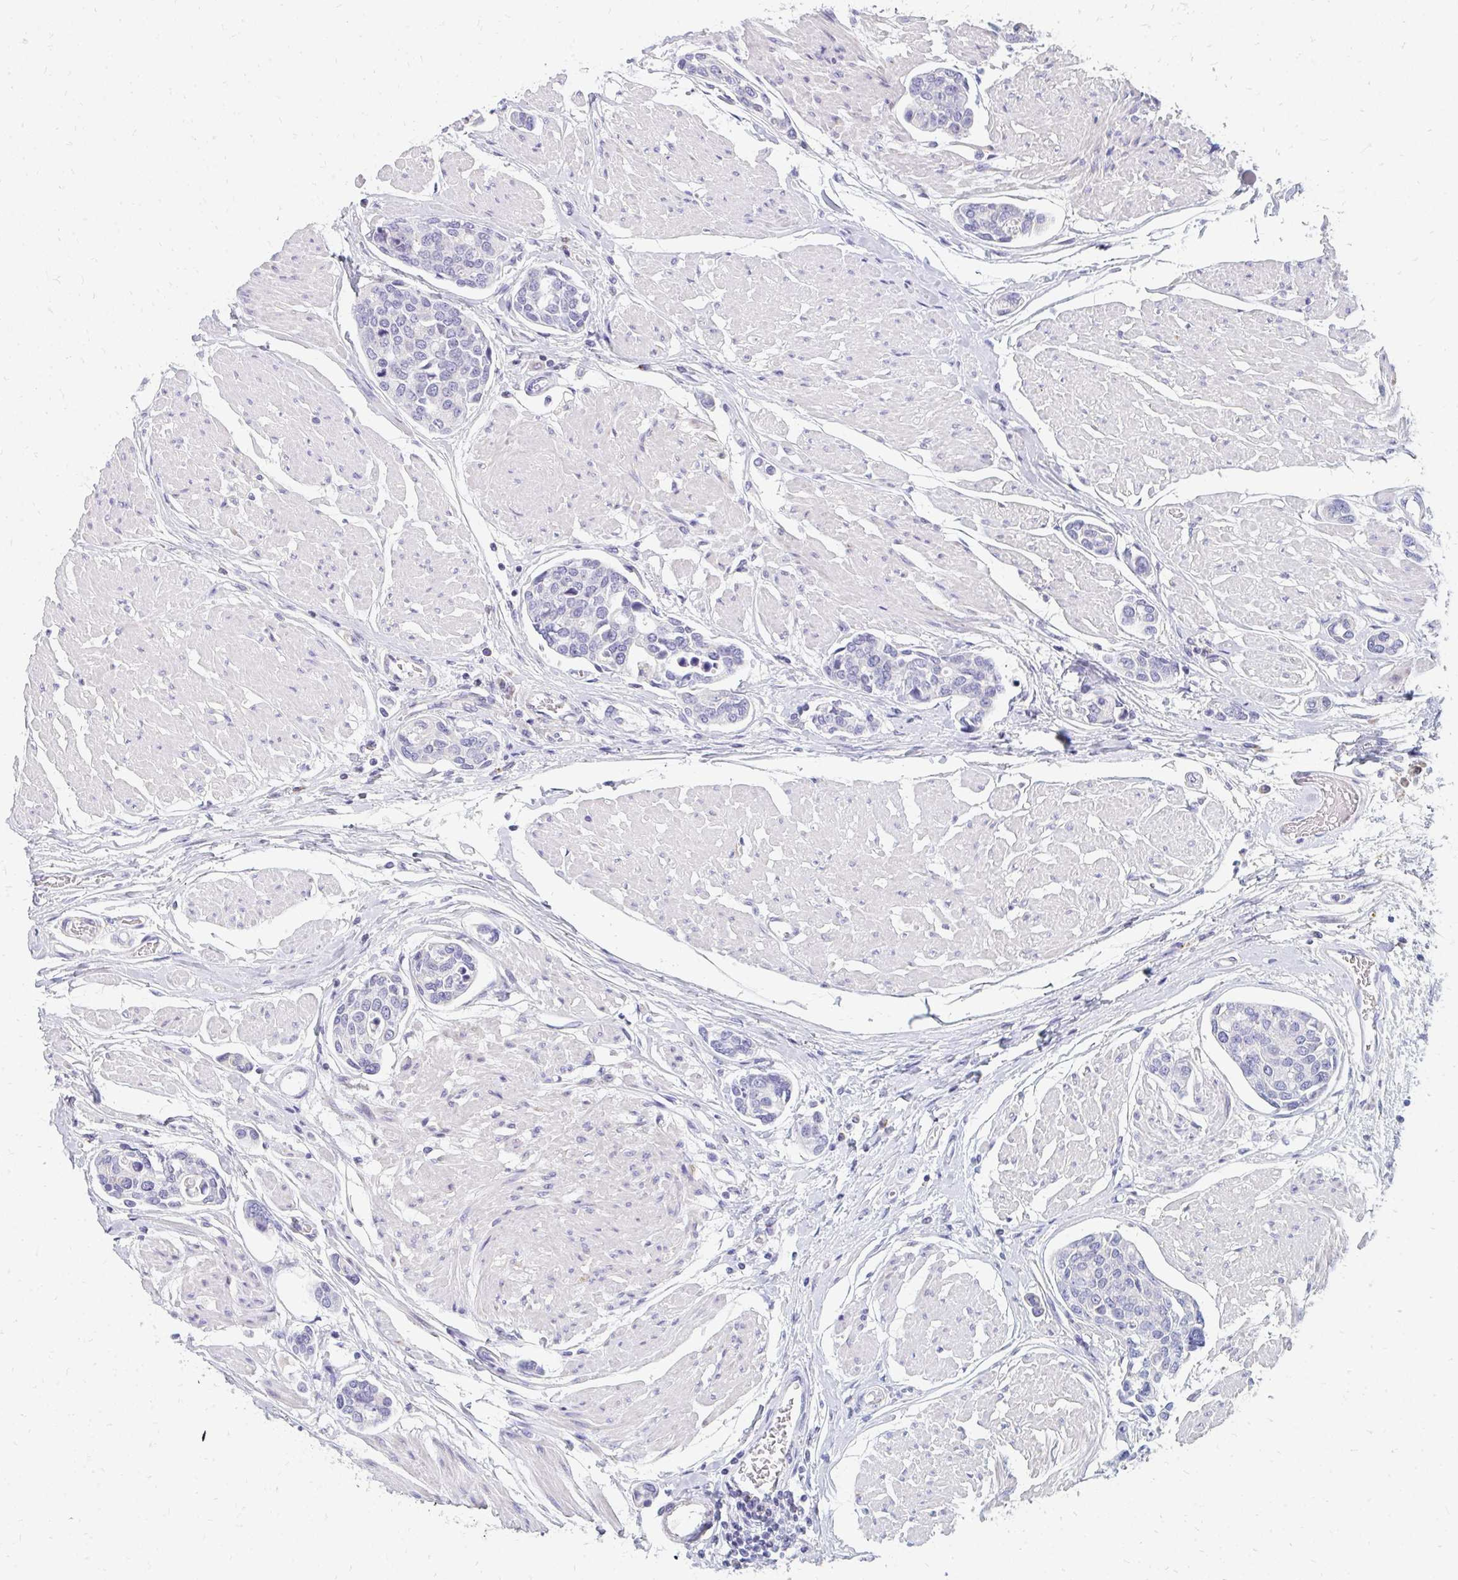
{"staining": {"intensity": "negative", "quantity": "none", "location": "none"}, "tissue": "urothelial cancer", "cell_type": "Tumor cells", "image_type": "cancer", "snomed": [{"axis": "morphology", "description": "Urothelial carcinoma, High grade"}, {"axis": "topography", "description": "Urinary bladder"}], "caption": "There is no significant positivity in tumor cells of high-grade urothelial carcinoma.", "gene": "OR10V1", "patient": {"sex": "male", "age": 78}}